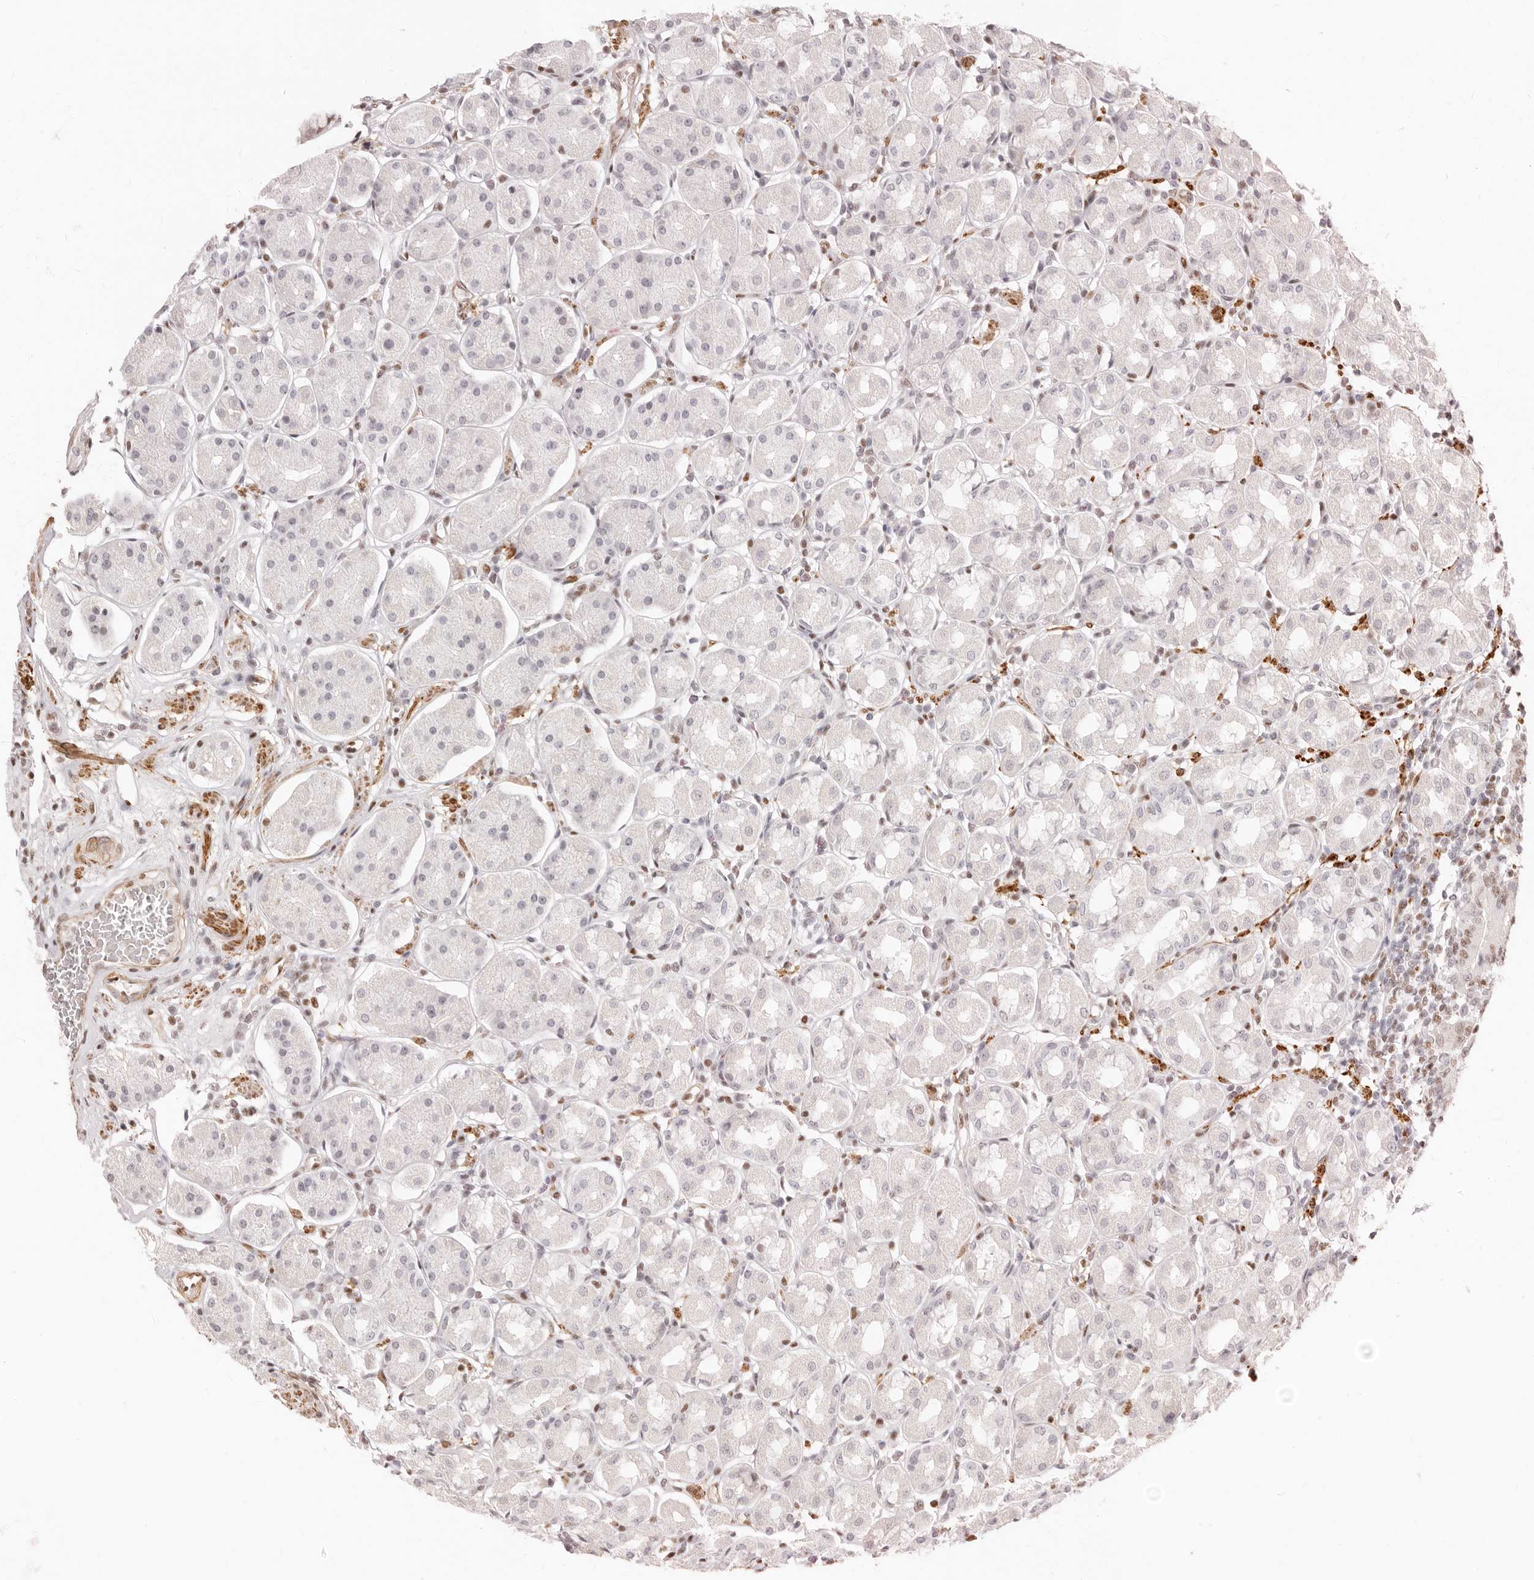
{"staining": {"intensity": "weak", "quantity": "<25%", "location": "nuclear"}, "tissue": "stomach", "cell_type": "Glandular cells", "image_type": "normal", "snomed": [{"axis": "morphology", "description": "Normal tissue, NOS"}, {"axis": "topography", "description": "Stomach"}, {"axis": "topography", "description": "Stomach, lower"}], "caption": "Image shows no significant protein positivity in glandular cells of benign stomach. (DAB (3,3'-diaminobenzidine) immunohistochemistry (IHC) with hematoxylin counter stain).", "gene": "GABPA", "patient": {"sex": "female", "age": 56}}